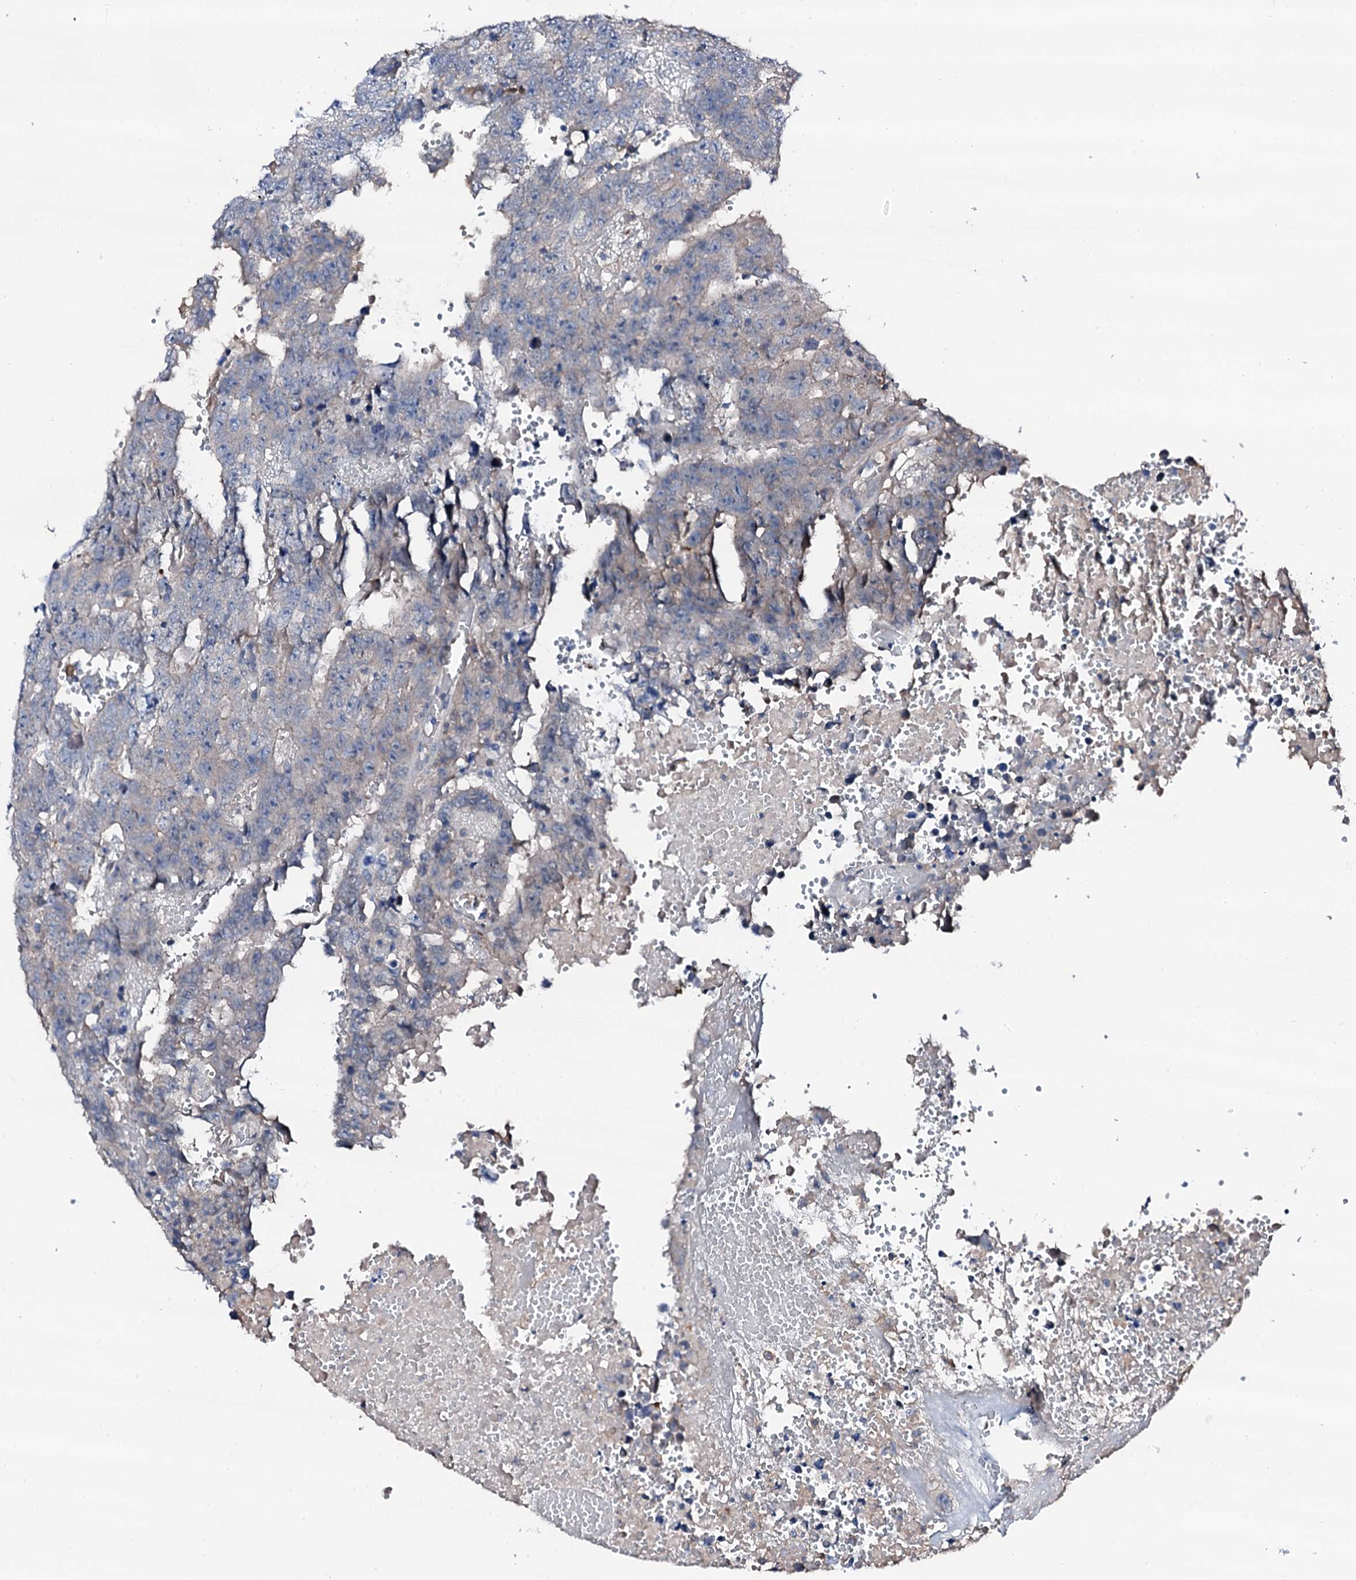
{"staining": {"intensity": "negative", "quantity": "none", "location": "none"}, "tissue": "testis cancer", "cell_type": "Tumor cells", "image_type": "cancer", "snomed": [{"axis": "morphology", "description": "Carcinoma, Embryonal, NOS"}, {"axis": "topography", "description": "Testis"}], "caption": "High power microscopy image of an immunohistochemistry (IHC) histopathology image of testis cancer (embryonal carcinoma), revealing no significant staining in tumor cells. (DAB IHC with hematoxylin counter stain).", "gene": "TRAFD1", "patient": {"sex": "male", "age": 25}}